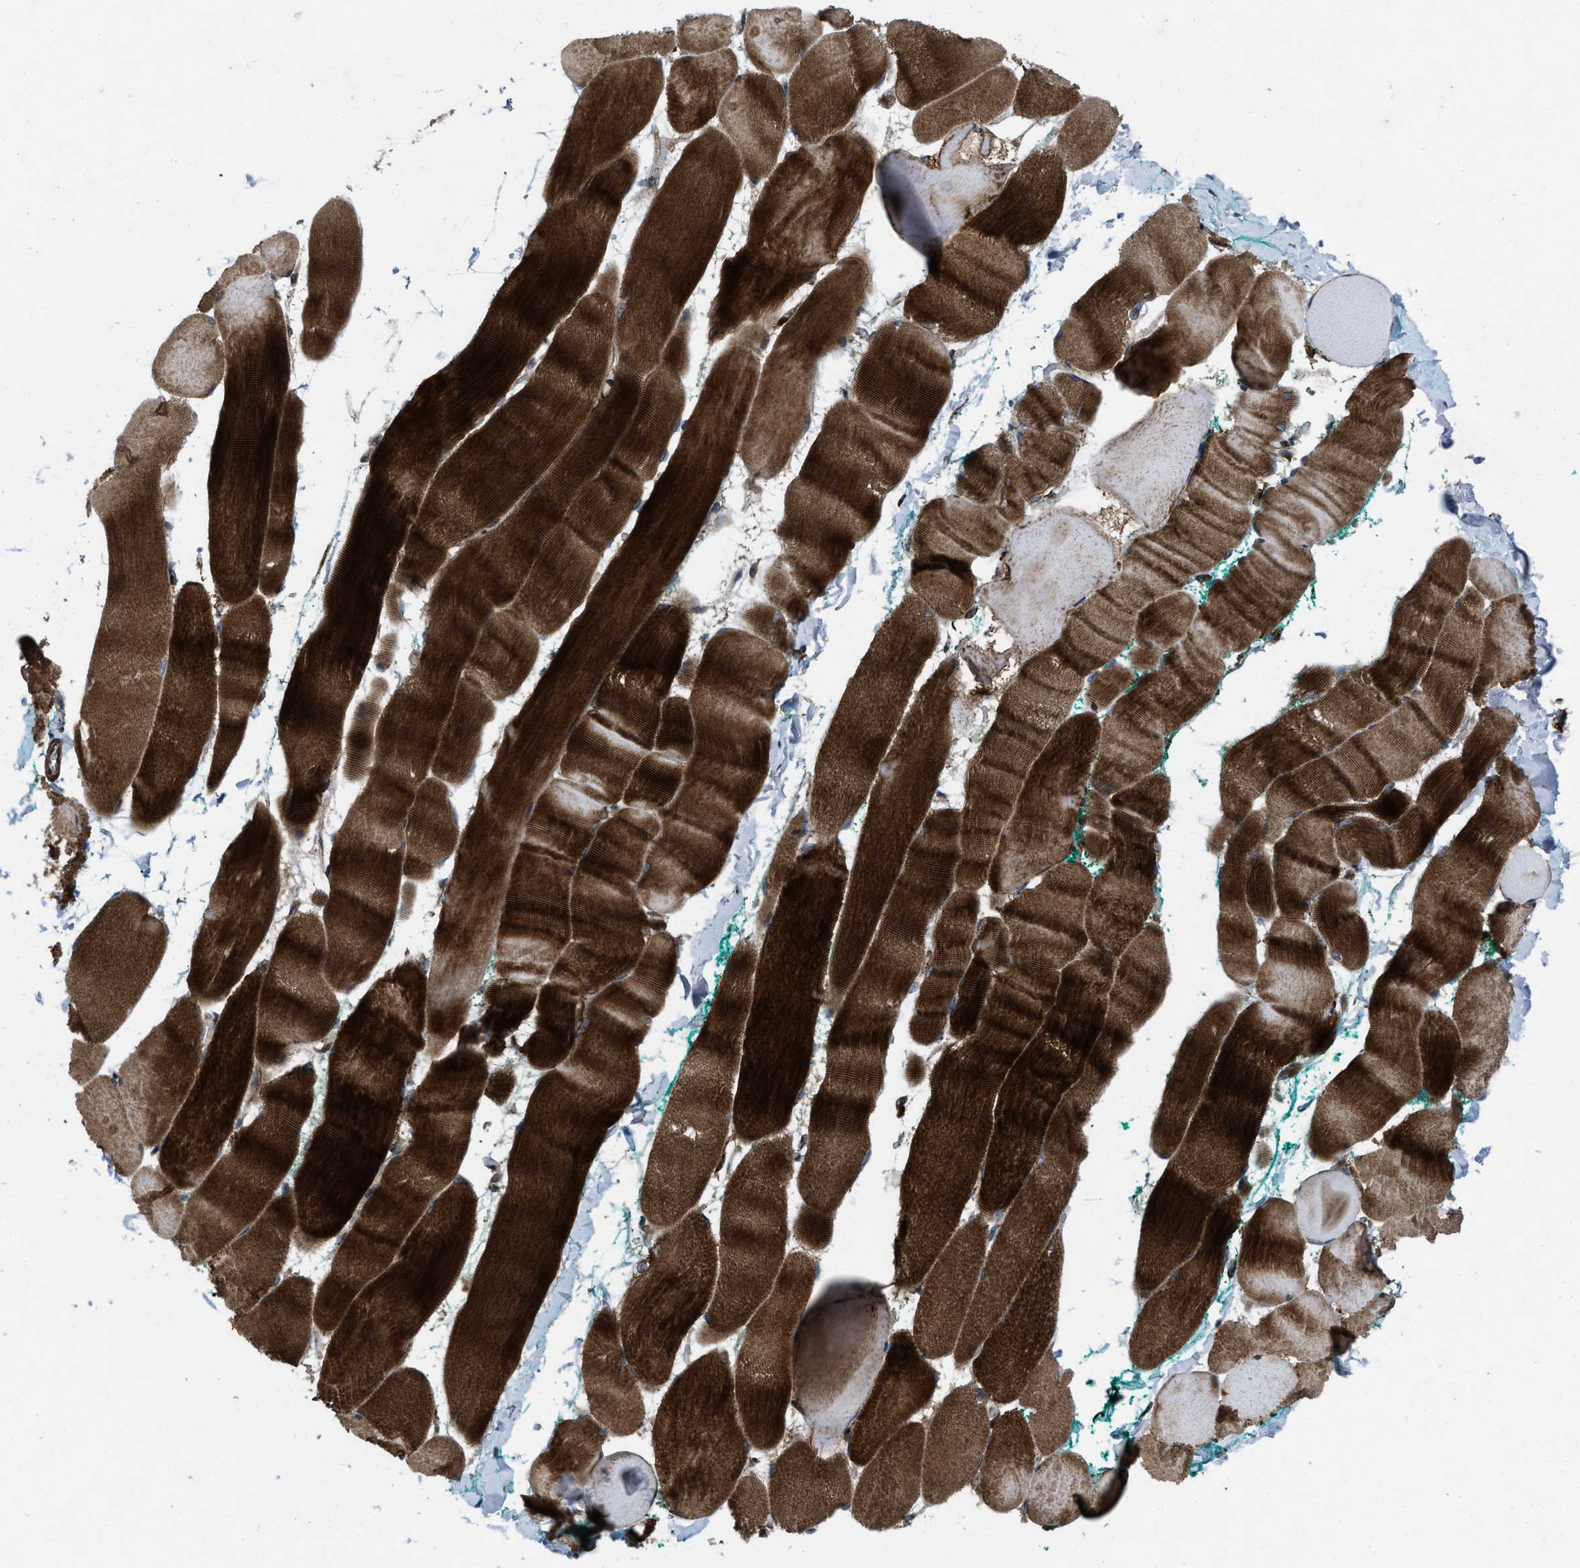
{"staining": {"intensity": "strong", "quantity": ">75%", "location": "cytoplasmic/membranous"}, "tissue": "skeletal muscle", "cell_type": "Myocytes", "image_type": "normal", "snomed": [{"axis": "morphology", "description": "Normal tissue, NOS"}, {"axis": "morphology", "description": "Squamous cell carcinoma, NOS"}, {"axis": "topography", "description": "Skeletal muscle"}], "caption": "Unremarkable skeletal muscle demonstrates strong cytoplasmic/membranous positivity in about >75% of myocytes.", "gene": "PER3", "patient": {"sex": "male", "age": 51}}